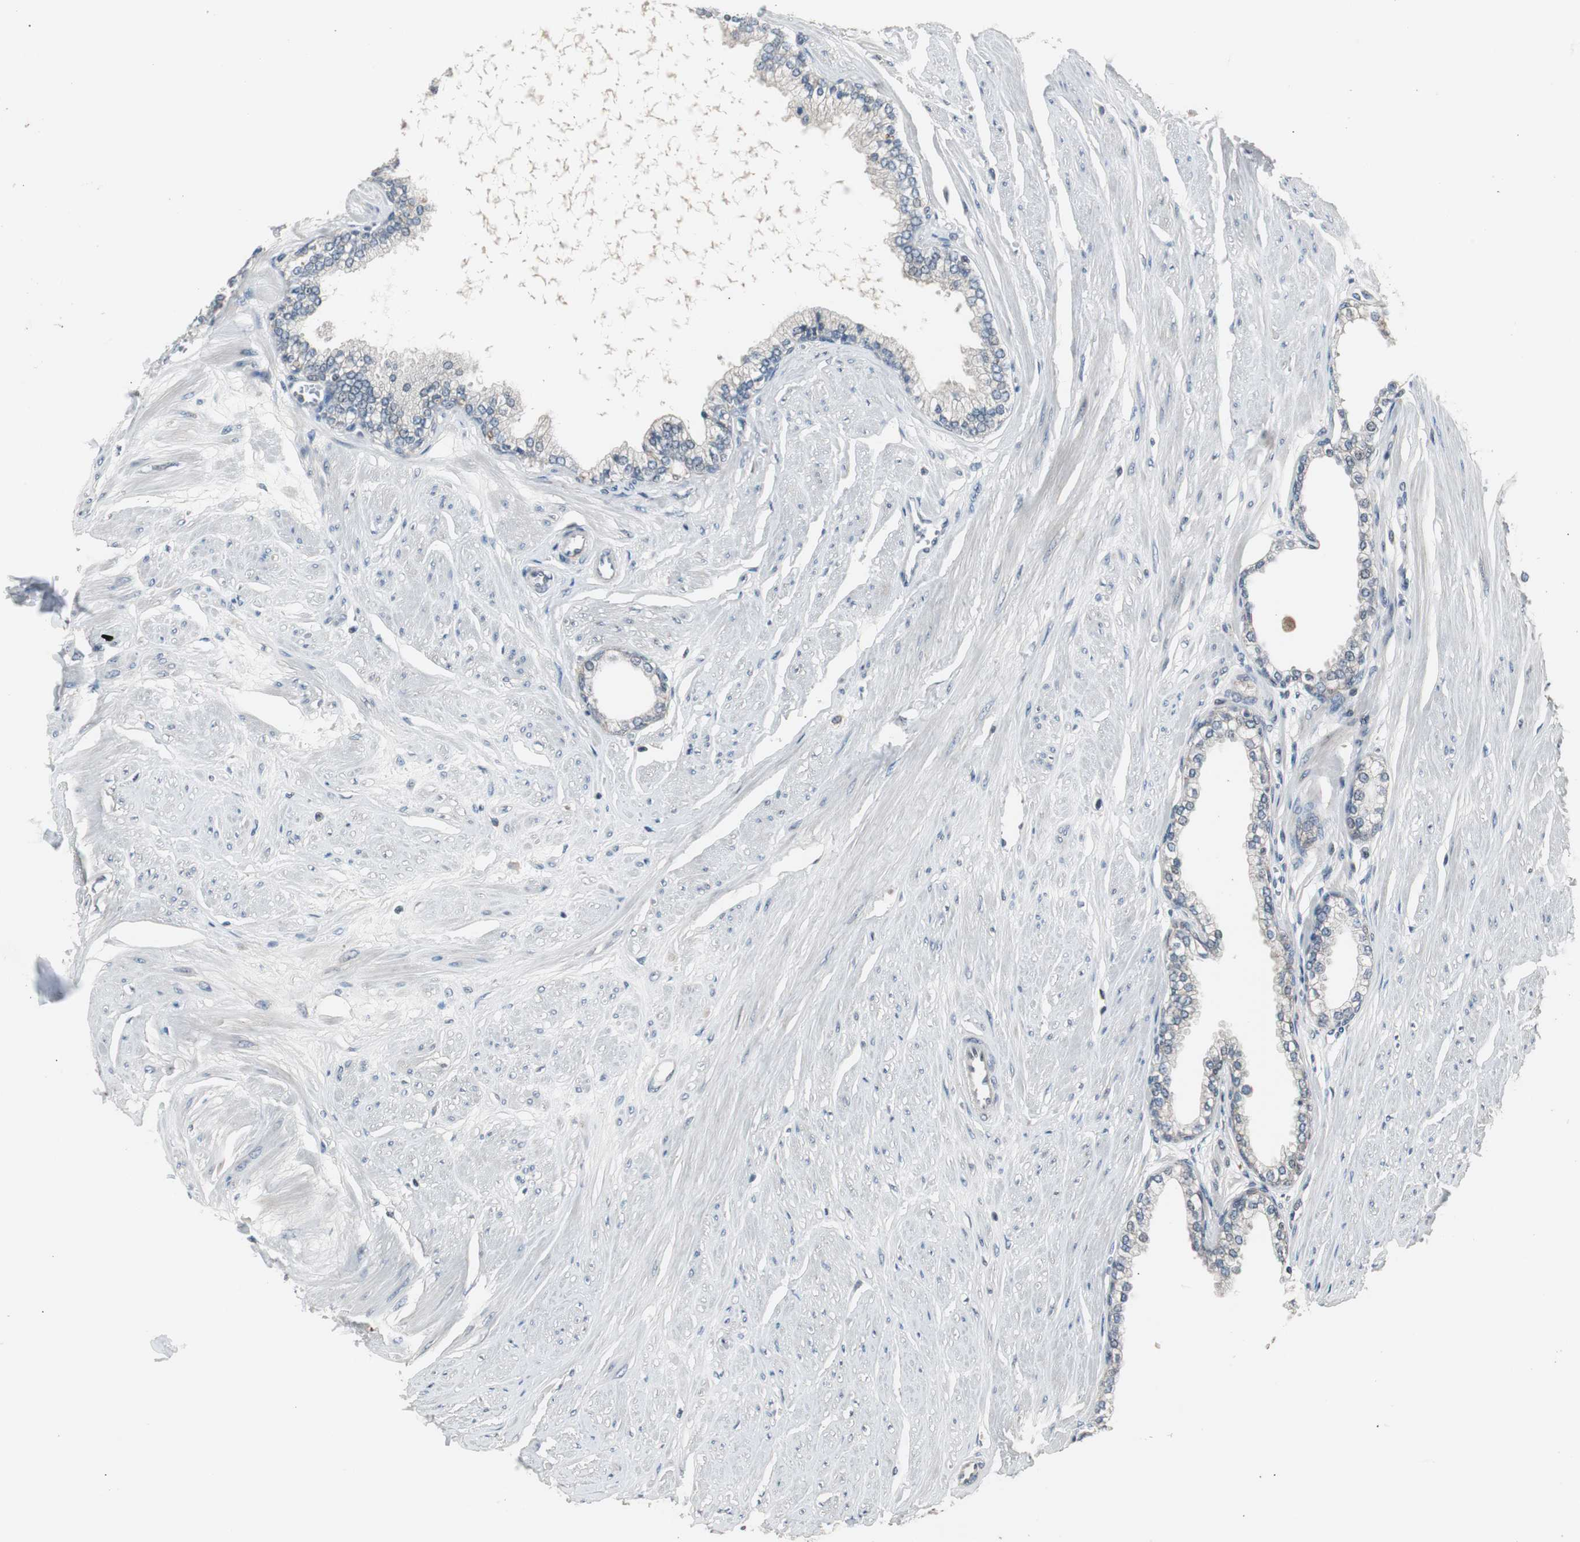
{"staining": {"intensity": "weak", "quantity": "25%-75%", "location": "cytoplasmic/membranous"}, "tissue": "prostate", "cell_type": "Glandular cells", "image_type": "normal", "snomed": [{"axis": "morphology", "description": "Normal tissue, NOS"}, {"axis": "topography", "description": "Prostate"}], "caption": "IHC of benign human prostate exhibits low levels of weak cytoplasmic/membranous staining in approximately 25%-75% of glandular cells.", "gene": "ZMPSTE24", "patient": {"sex": "male", "age": 64}}